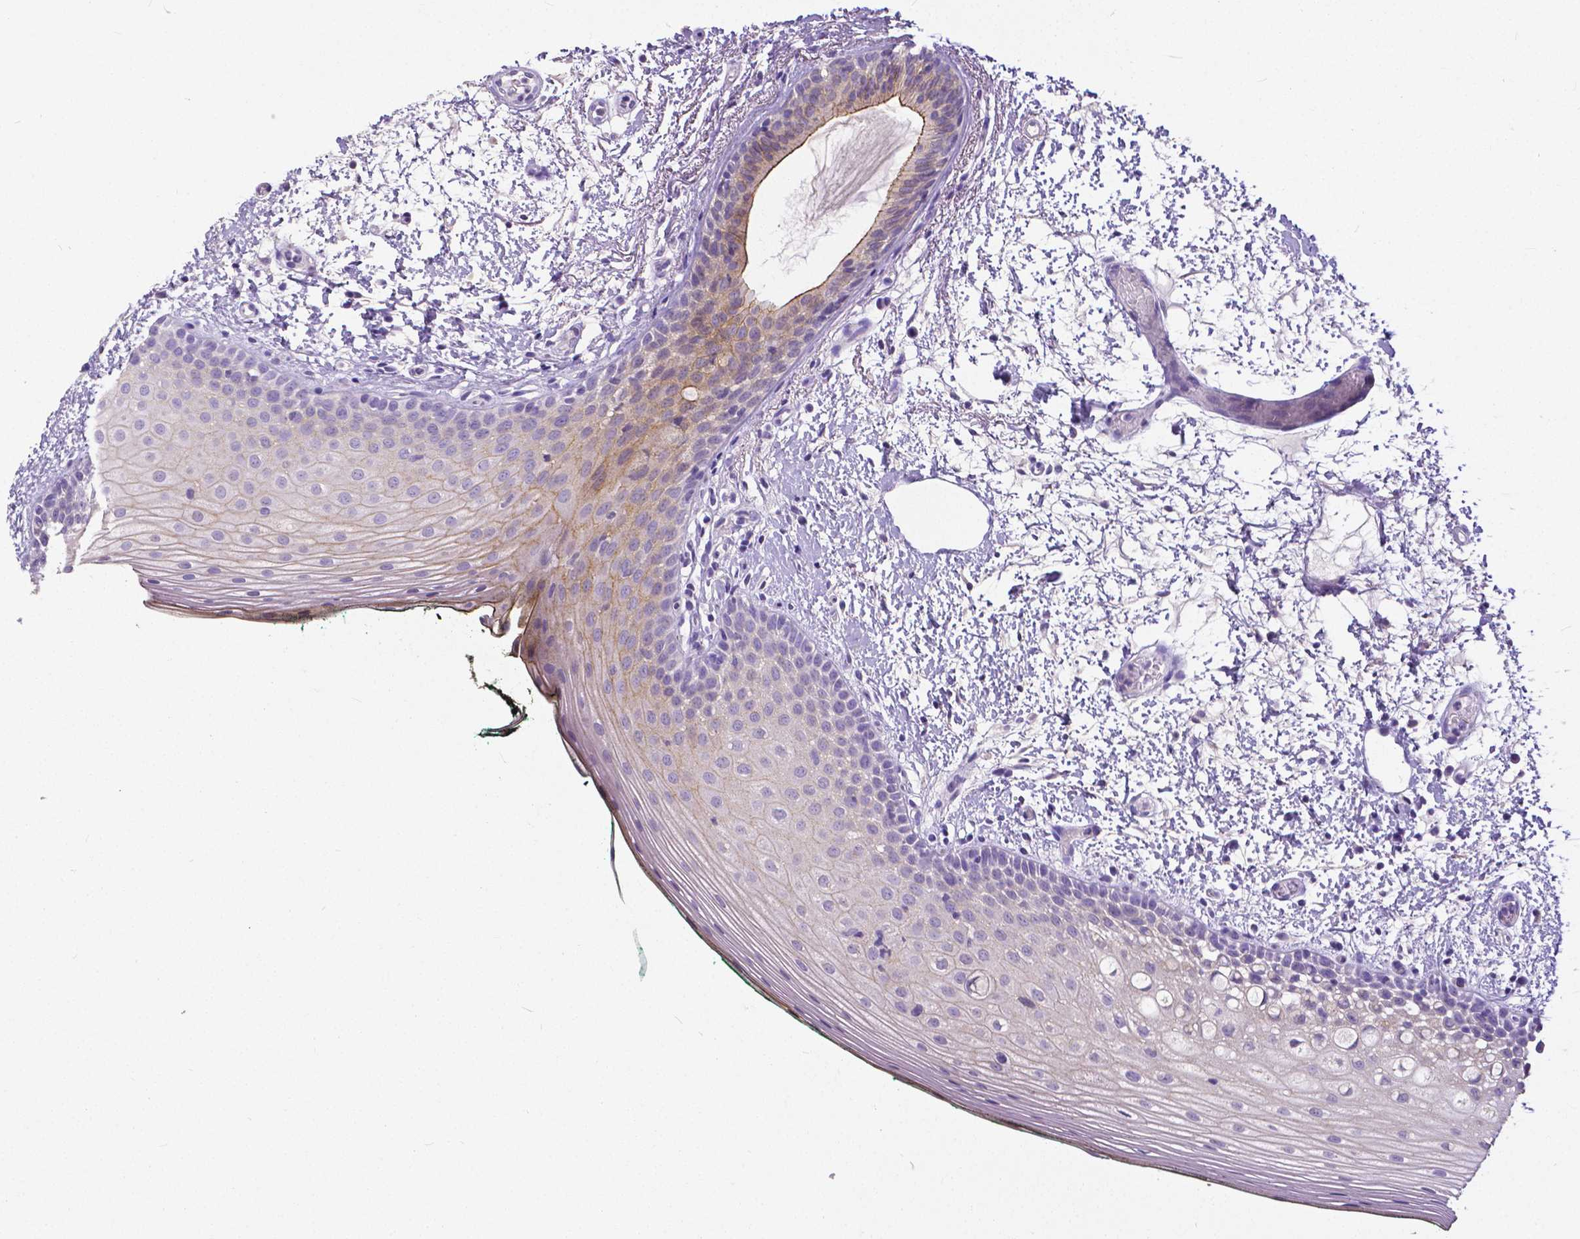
{"staining": {"intensity": "moderate", "quantity": "<25%", "location": "cytoplasmic/membranous"}, "tissue": "oral mucosa", "cell_type": "Squamous epithelial cells", "image_type": "normal", "snomed": [{"axis": "morphology", "description": "Normal tissue, NOS"}, {"axis": "topography", "description": "Oral tissue"}], "caption": "Protein expression by immunohistochemistry (IHC) displays moderate cytoplasmic/membranous positivity in approximately <25% of squamous epithelial cells in unremarkable oral mucosa. (IHC, brightfield microscopy, high magnification).", "gene": "OCLN", "patient": {"sex": "female", "age": 83}}